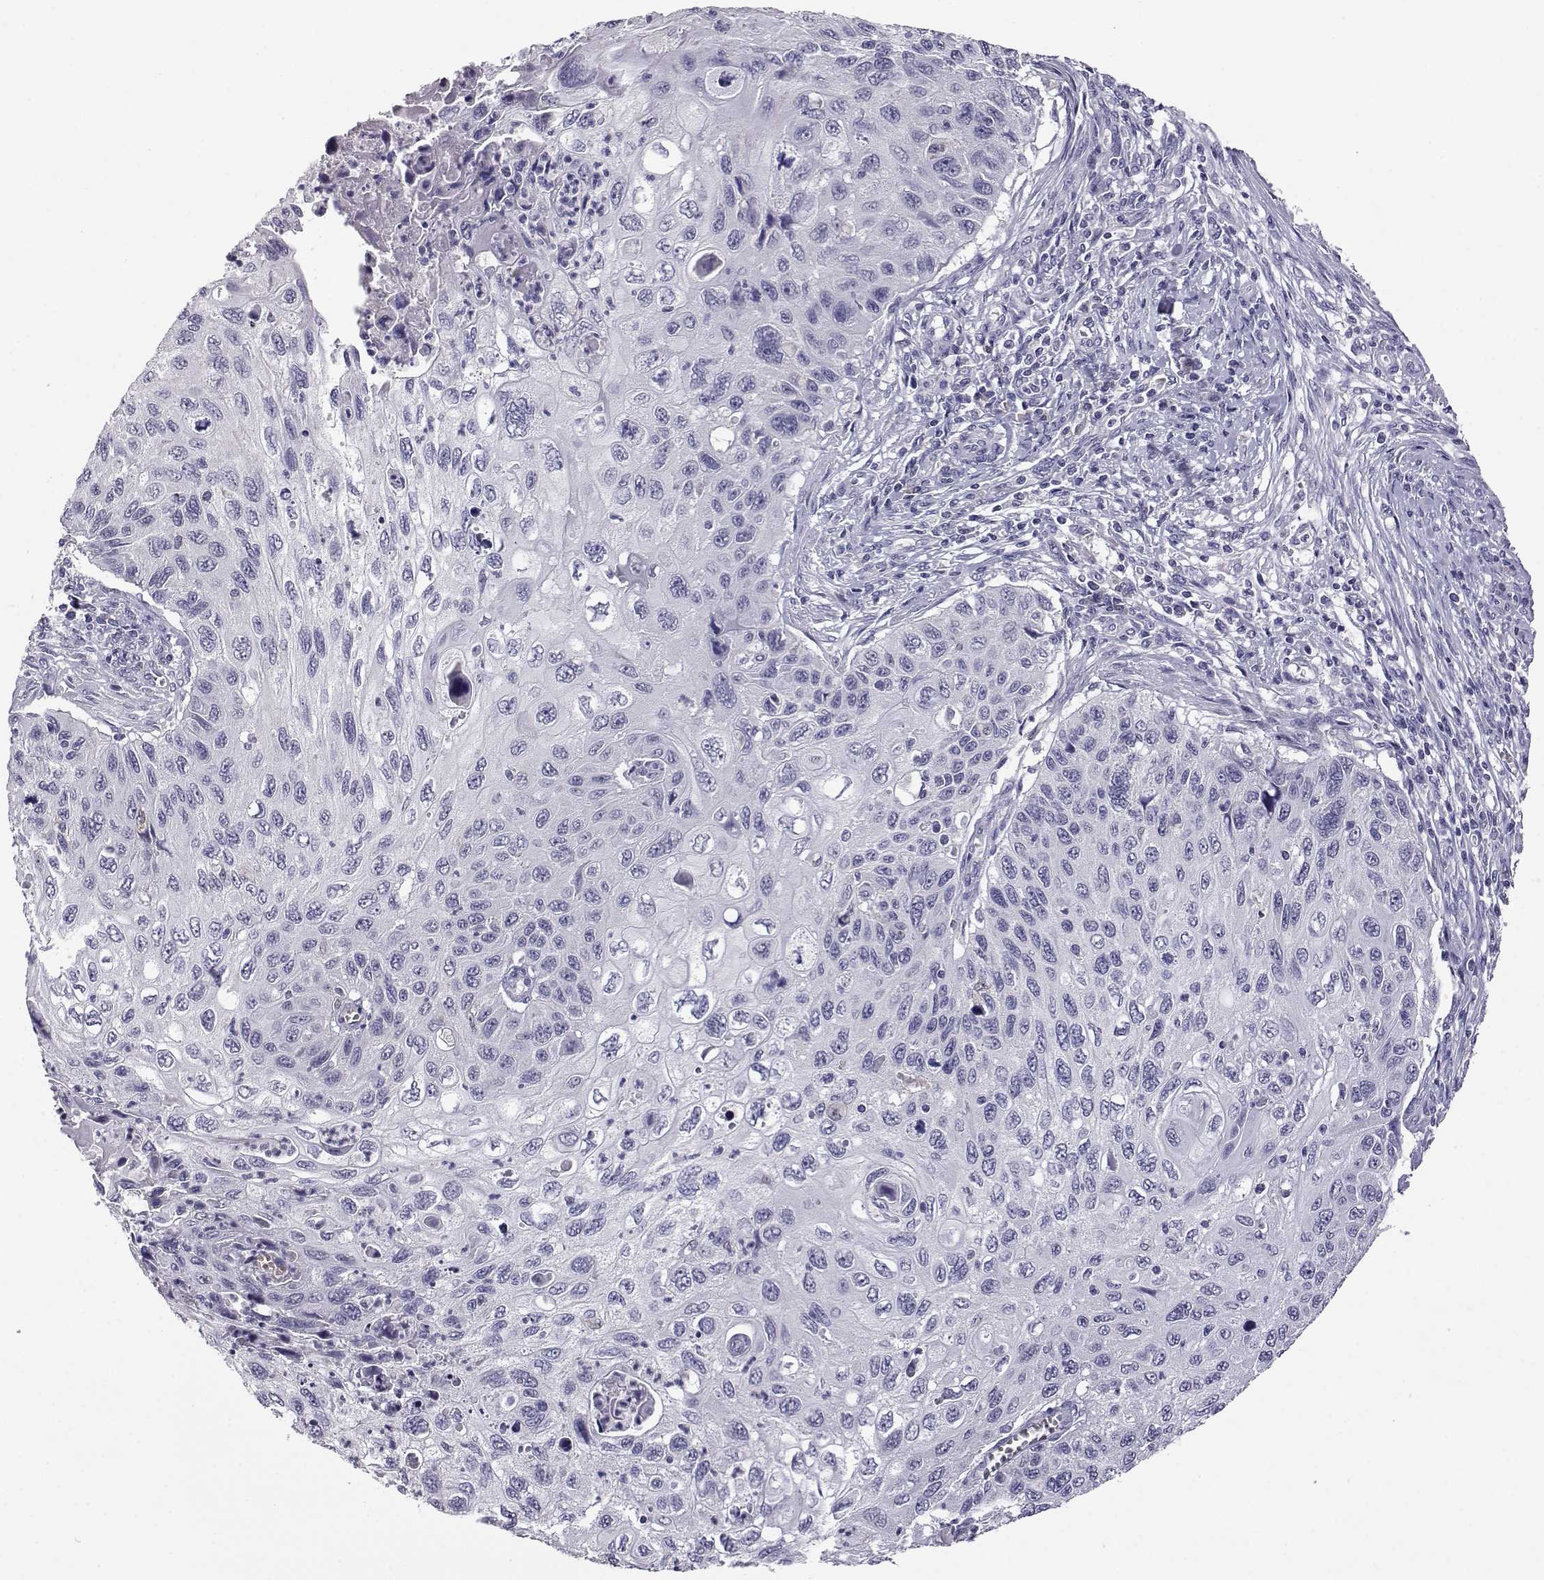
{"staining": {"intensity": "negative", "quantity": "none", "location": "none"}, "tissue": "cervical cancer", "cell_type": "Tumor cells", "image_type": "cancer", "snomed": [{"axis": "morphology", "description": "Squamous cell carcinoma, NOS"}, {"axis": "topography", "description": "Cervix"}], "caption": "Cervical squamous cell carcinoma was stained to show a protein in brown. There is no significant expression in tumor cells. The staining is performed using DAB brown chromogen with nuclei counter-stained in using hematoxylin.", "gene": "AKR1B1", "patient": {"sex": "female", "age": 70}}